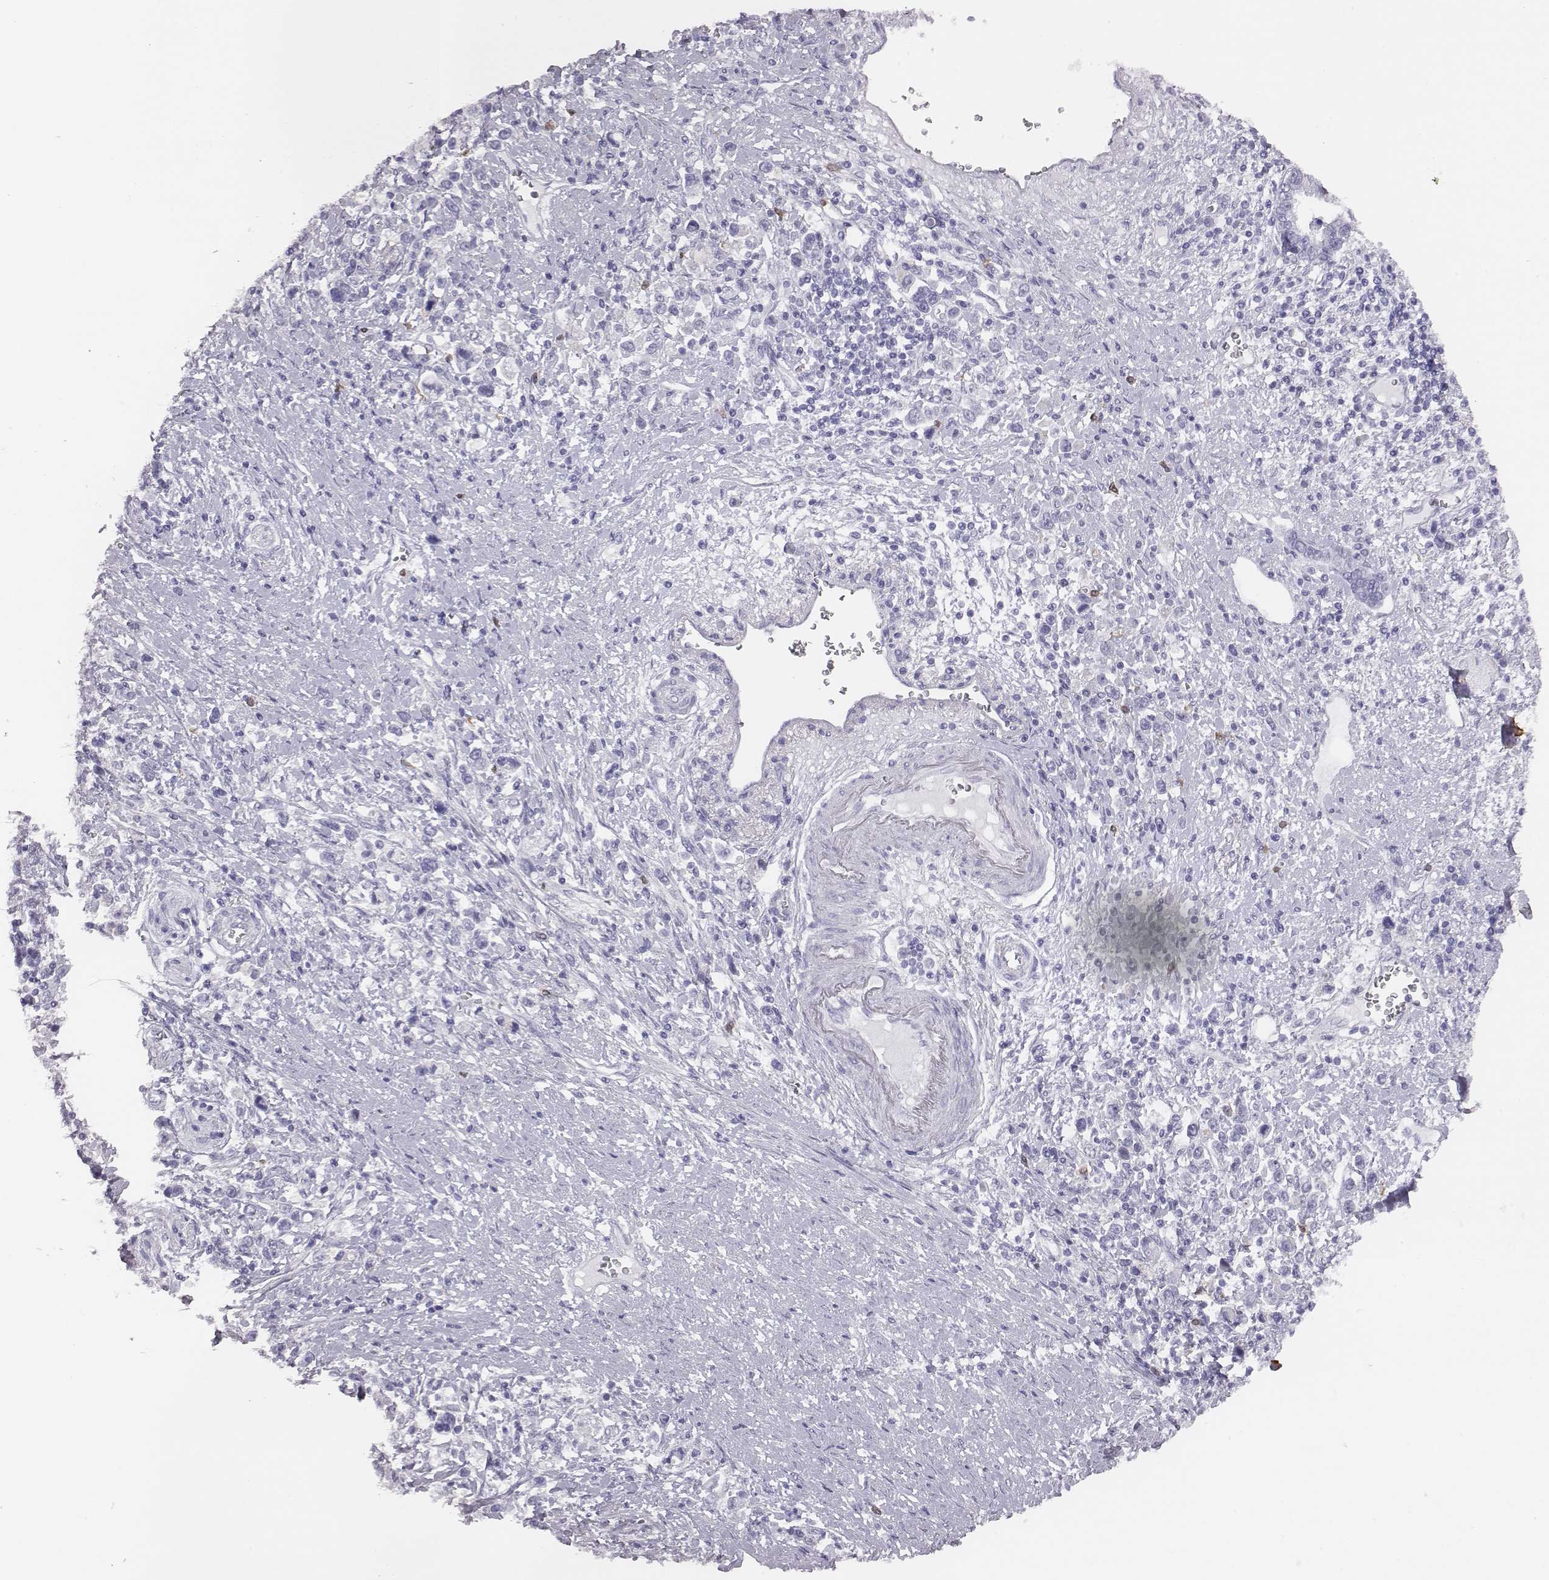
{"staining": {"intensity": "negative", "quantity": "none", "location": "none"}, "tissue": "stomach cancer", "cell_type": "Tumor cells", "image_type": "cancer", "snomed": [{"axis": "morphology", "description": "Adenocarcinoma, NOS"}, {"axis": "topography", "description": "Stomach"}], "caption": "The immunohistochemistry (IHC) histopathology image has no significant expression in tumor cells of stomach adenocarcinoma tissue. Brightfield microscopy of immunohistochemistry stained with DAB (brown) and hematoxylin (blue), captured at high magnification.", "gene": "ACOD1", "patient": {"sex": "male", "age": 63}}